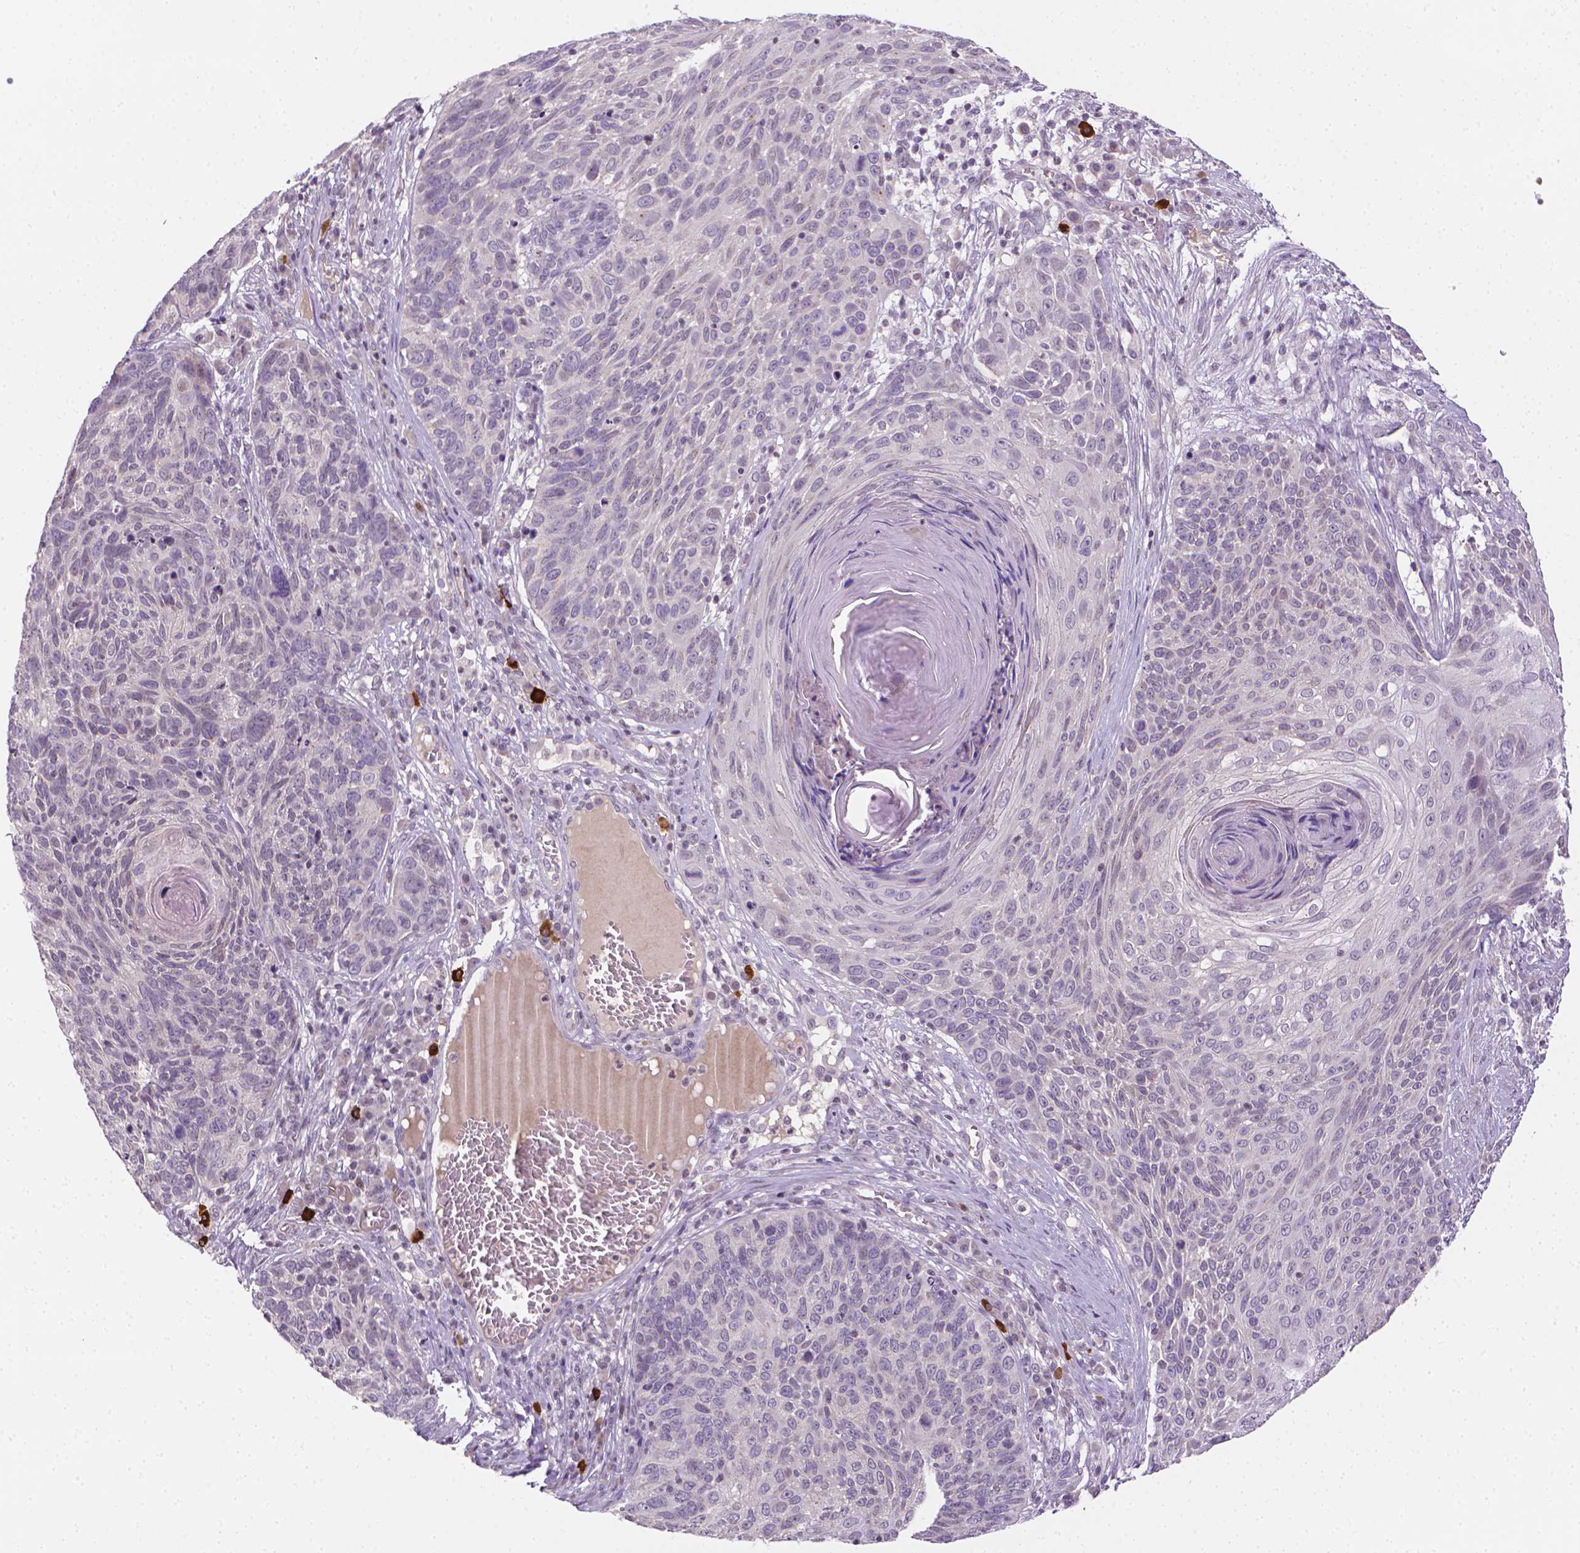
{"staining": {"intensity": "negative", "quantity": "none", "location": "none"}, "tissue": "skin cancer", "cell_type": "Tumor cells", "image_type": "cancer", "snomed": [{"axis": "morphology", "description": "Squamous cell carcinoma, NOS"}, {"axis": "topography", "description": "Skin"}], "caption": "Photomicrograph shows no significant protein positivity in tumor cells of skin cancer. (DAB immunohistochemistry (IHC) visualized using brightfield microscopy, high magnification).", "gene": "NCAN", "patient": {"sex": "male", "age": 92}}